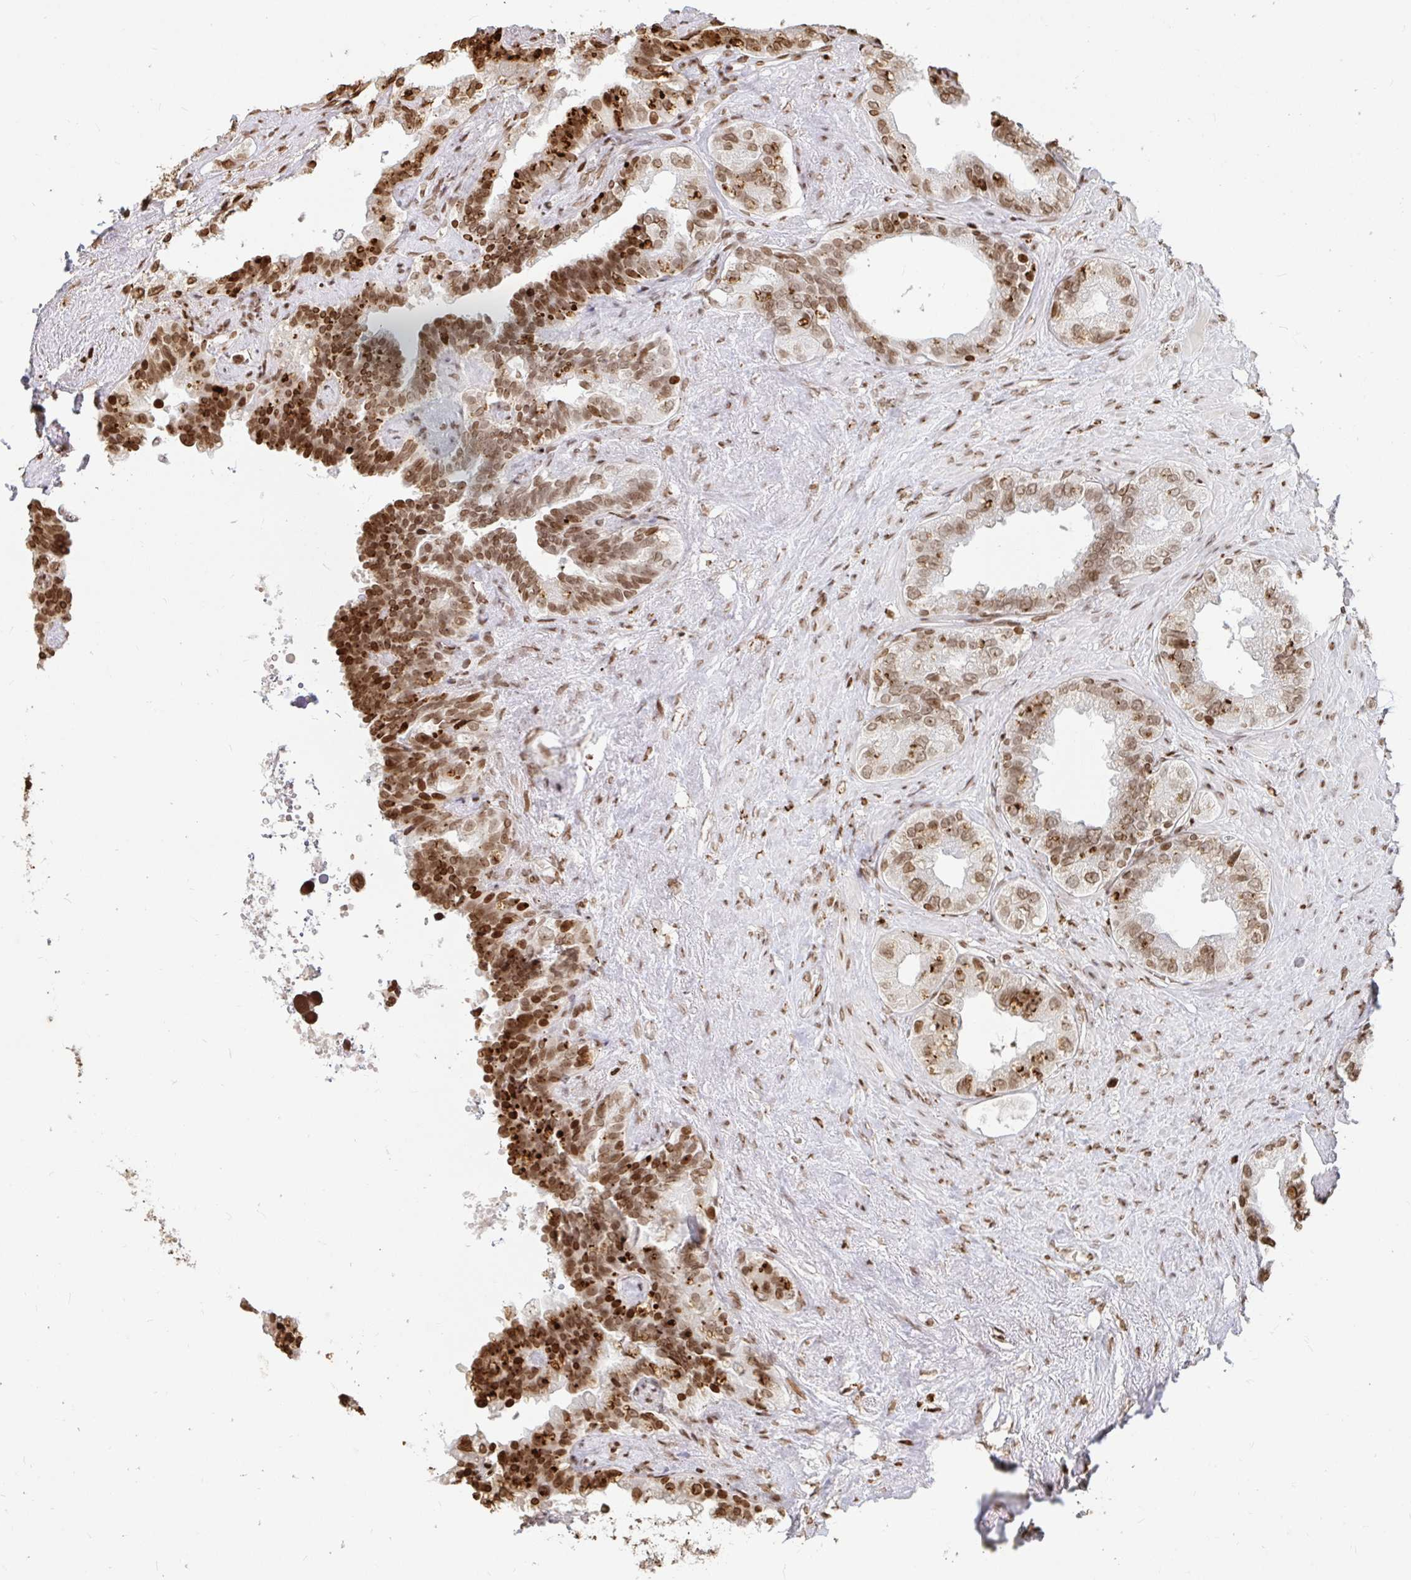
{"staining": {"intensity": "strong", "quantity": ">75%", "location": "nuclear"}, "tissue": "seminal vesicle", "cell_type": "Glandular cells", "image_type": "normal", "snomed": [{"axis": "morphology", "description": "Normal tissue, NOS"}, {"axis": "topography", "description": "Seminal veicle"}, {"axis": "topography", "description": "Peripheral nerve tissue"}], "caption": "Seminal vesicle stained for a protein shows strong nuclear positivity in glandular cells. The protein of interest is shown in brown color, while the nuclei are stained blue.", "gene": "H2BC5", "patient": {"sex": "male", "age": 76}}